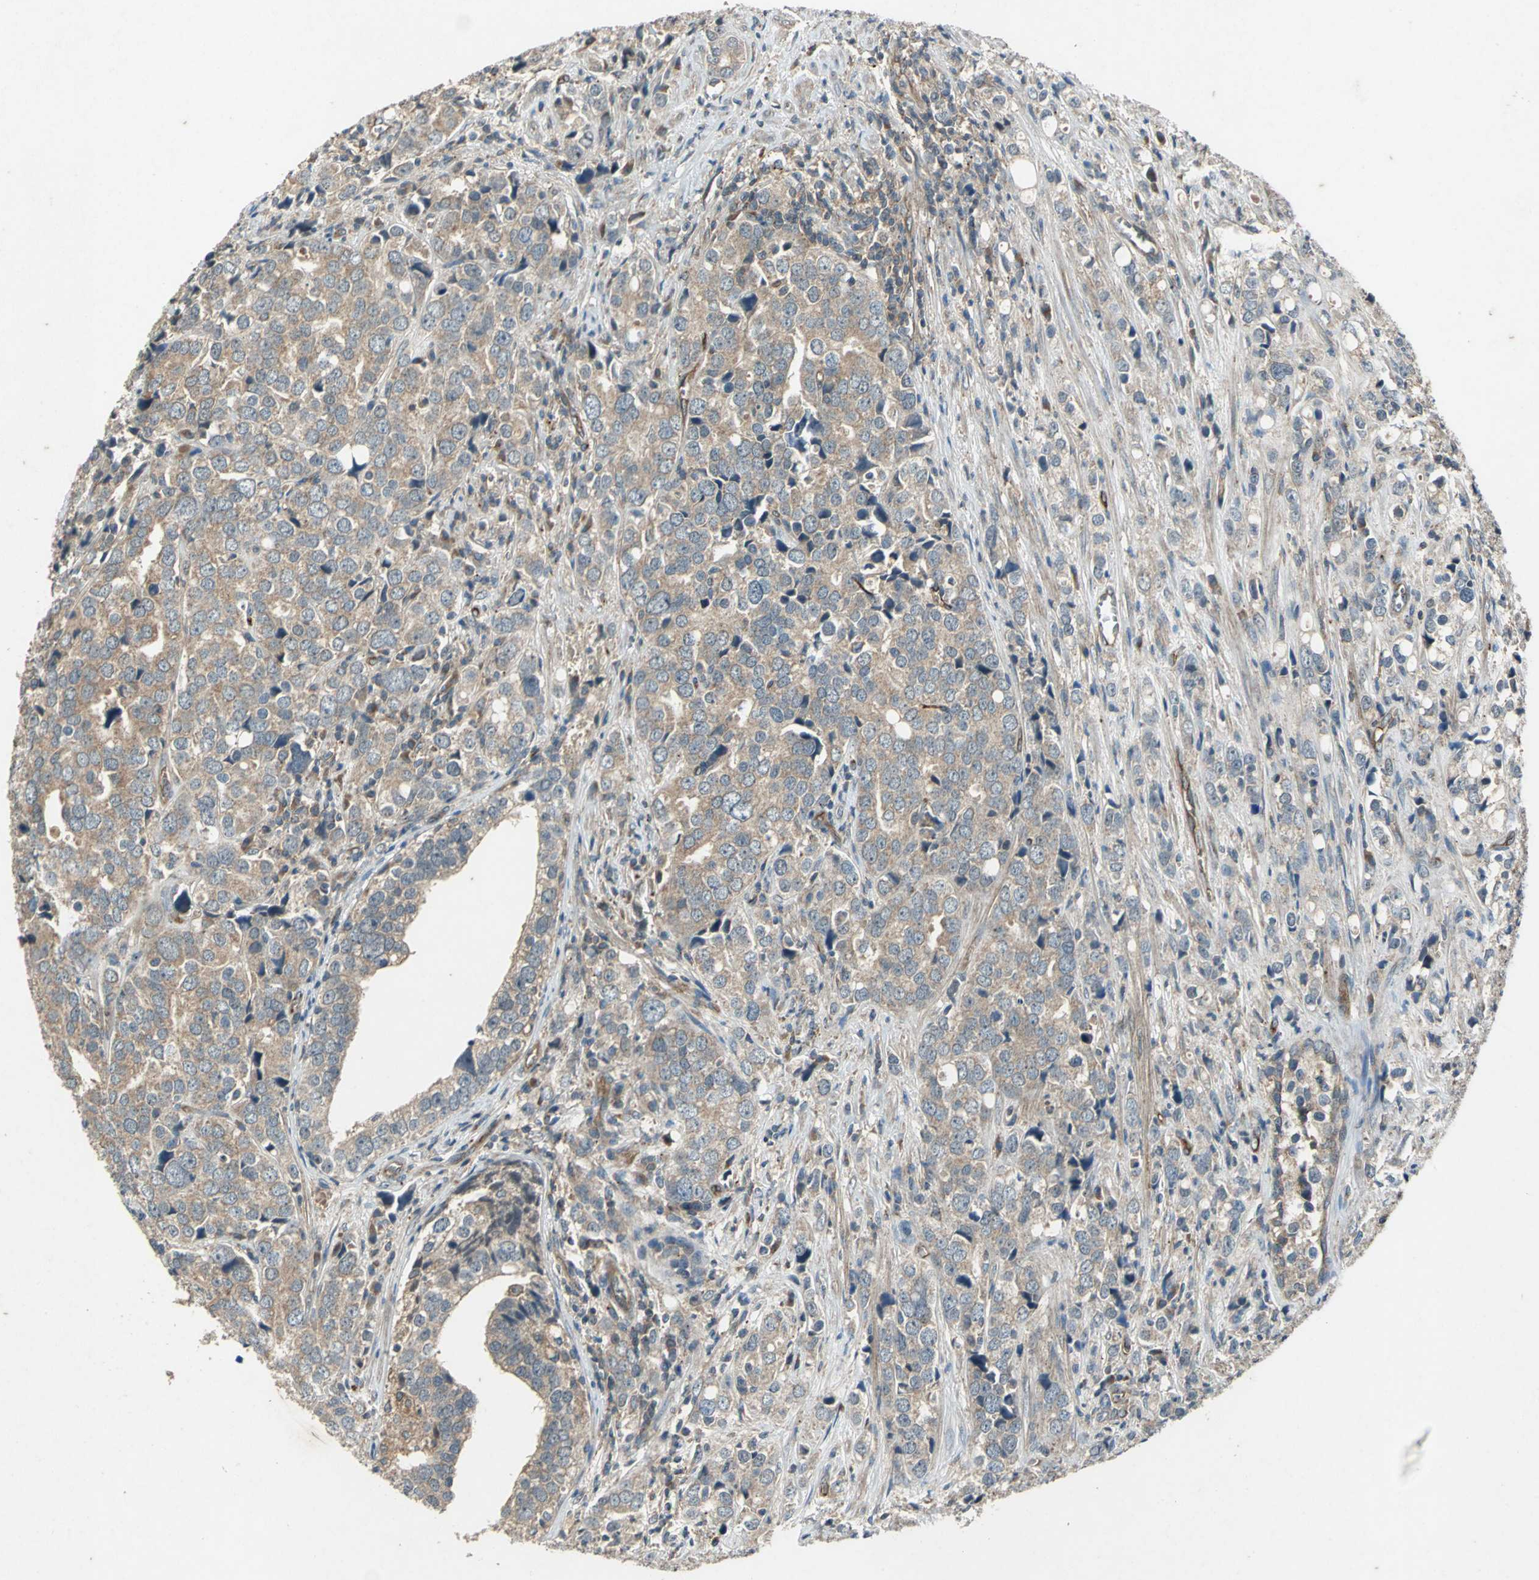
{"staining": {"intensity": "weak", "quantity": ">75%", "location": "cytoplasmic/membranous"}, "tissue": "prostate cancer", "cell_type": "Tumor cells", "image_type": "cancer", "snomed": [{"axis": "morphology", "description": "Adenocarcinoma, High grade"}, {"axis": "topography", "description": "Prostate"}], "caption": "IHC micrograph of human prostate cancer (adenocarcinoma (high-grade)) stained for a protein (brown), which demonstrates low levels of weak cytoplasmic/membranous staining in approximately >75% of tumor cells.", "gene": "EMCN", "patient": {"sex": "male", "age": 71}}